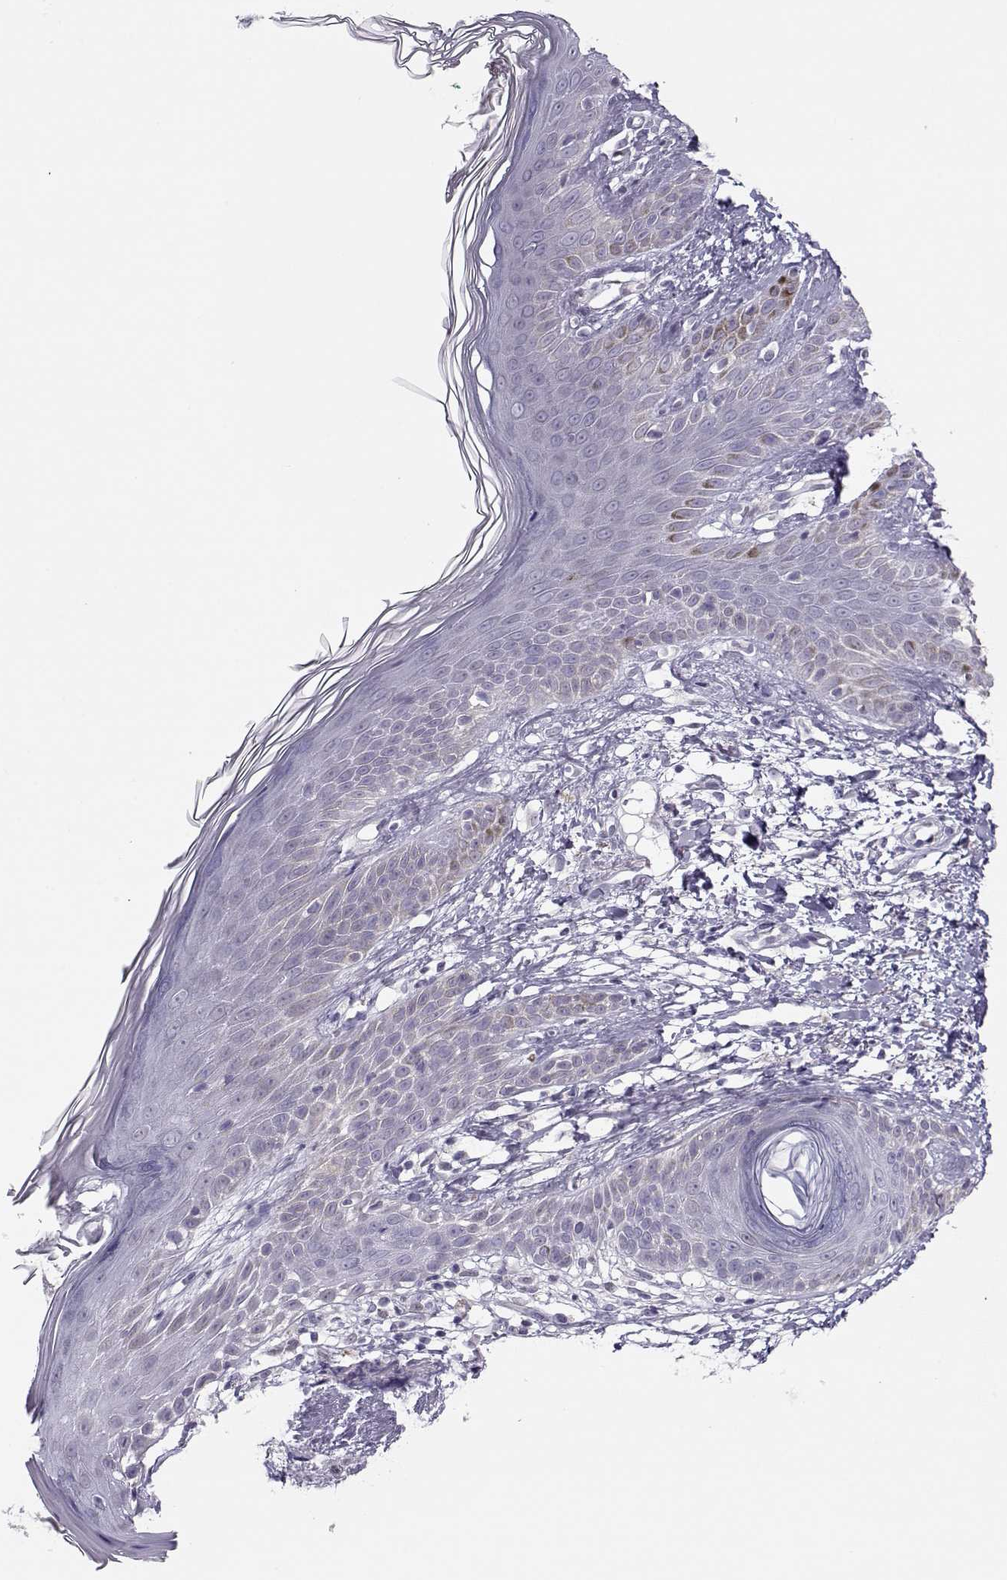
{"staining": {"intensity": "negative", "quantity": "none", "location": "none"}, "tissue": "skin cancer", "cell_type": "Tumor cells", "image_type": "cancer", "snomed": [{"axis": "morphology", "description": "Basal cell carcinoma"}, {"axis": "topography", "description": "Skin"}], "caption": "Immunohistochemical staining of skin cancer (basal cell carcinoma) displays no significant positivity in tumor cells. (DAB (3,3'-diaminobenzidine) immunohistochemistry (IHC) with hematoxylin counter stain).", "gene": "KLF17", "patient": {"sex": "male", "age": 85}}